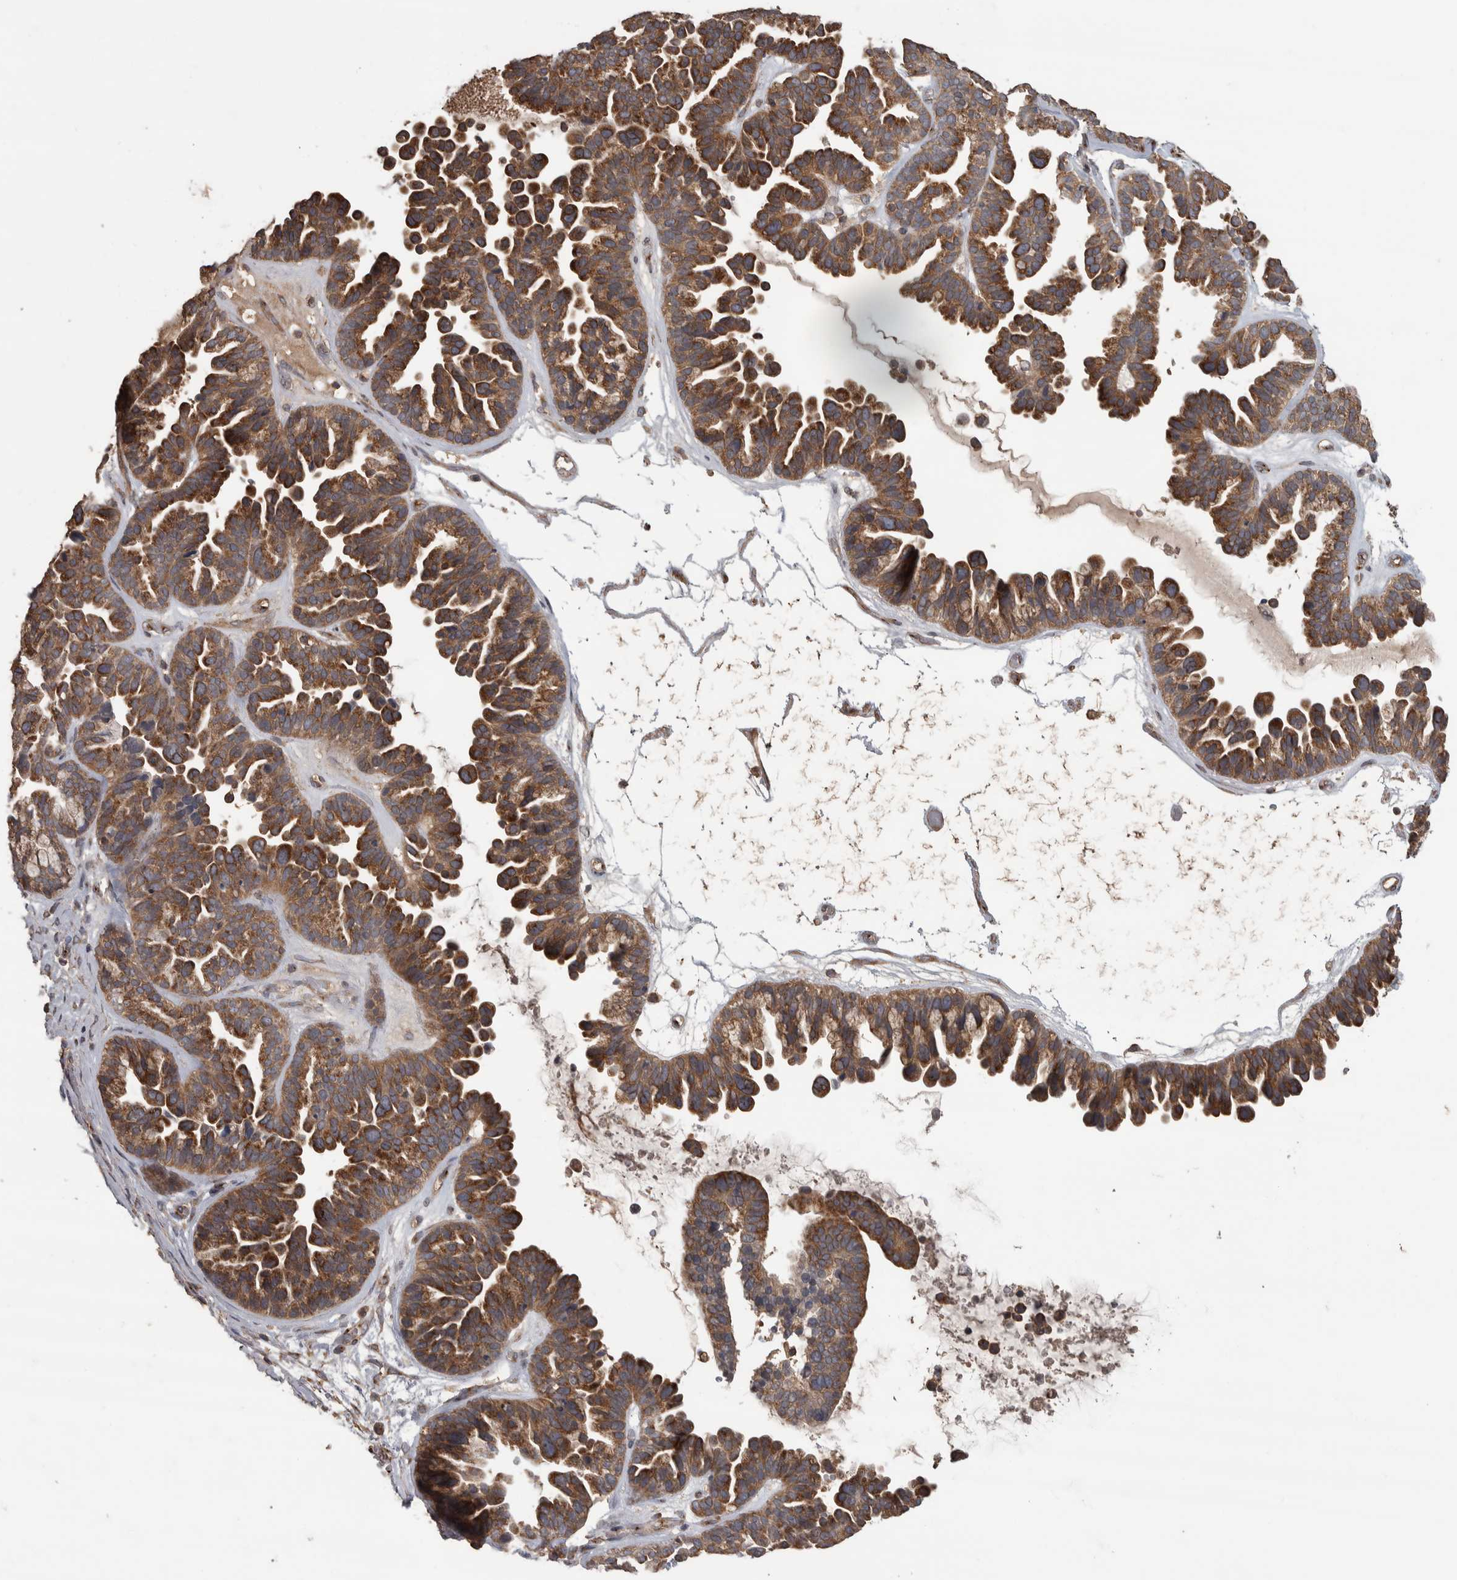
{"staining": {"intensity": "strong", "quantity": ">75%", "location": "cytoplasmic/membranous"}, "tissue": "ovarian cancer", "cell_type": "Tumor cells", "image_type": "cancer", "snomed": [{"axis": "morphology", "description": "Cystadenocarcinoma, serous, NOS"}, {"axis": "topography", "description": "Ovary"}], "caption": "Immunohistochemical staining of ovarian cancer demonstrates strong cytoplasmic/membranous protein expression in approximately >75% of tumor cells.", "gene": "IFRD1", "patient": {"sex": "female", "age": 56}}